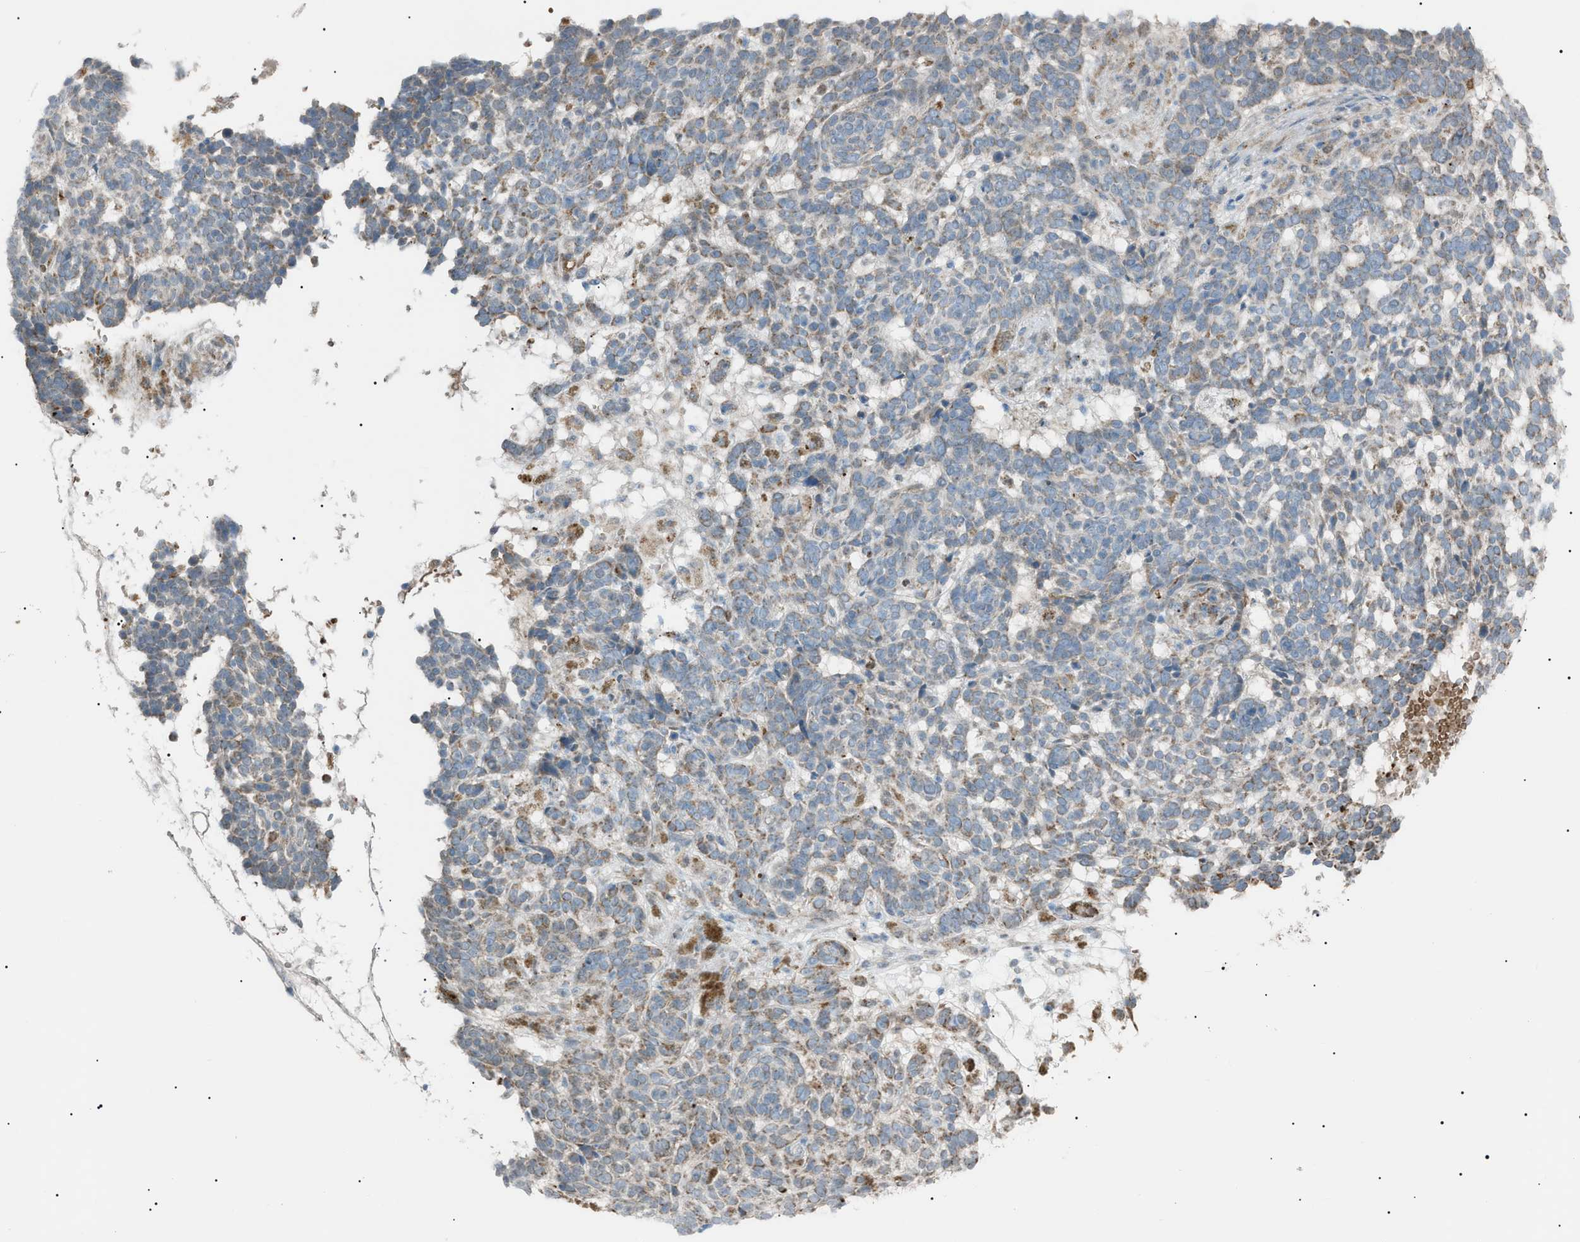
{"staining": {"intensity": "moderate", "quantity": "<25%", "location": "cytoplasmic/membranous"}, "tissue": "skin cancer", "cell_type": "Tumor cells", "image_type": "cancer", "snomed": [{"axis": "morphology", "description": "Basal cell carcinoma"}, {"axis": "topography", "description": "Skin"}], "caption": "Protein staining of basal cell carcinoma (skin) tissue demonstrates moderate cytoplasmic/membranous staining in about <25% of tumor cells.", "gene": "ZNF516", "patient": {"sex": "male", "age": 85}}